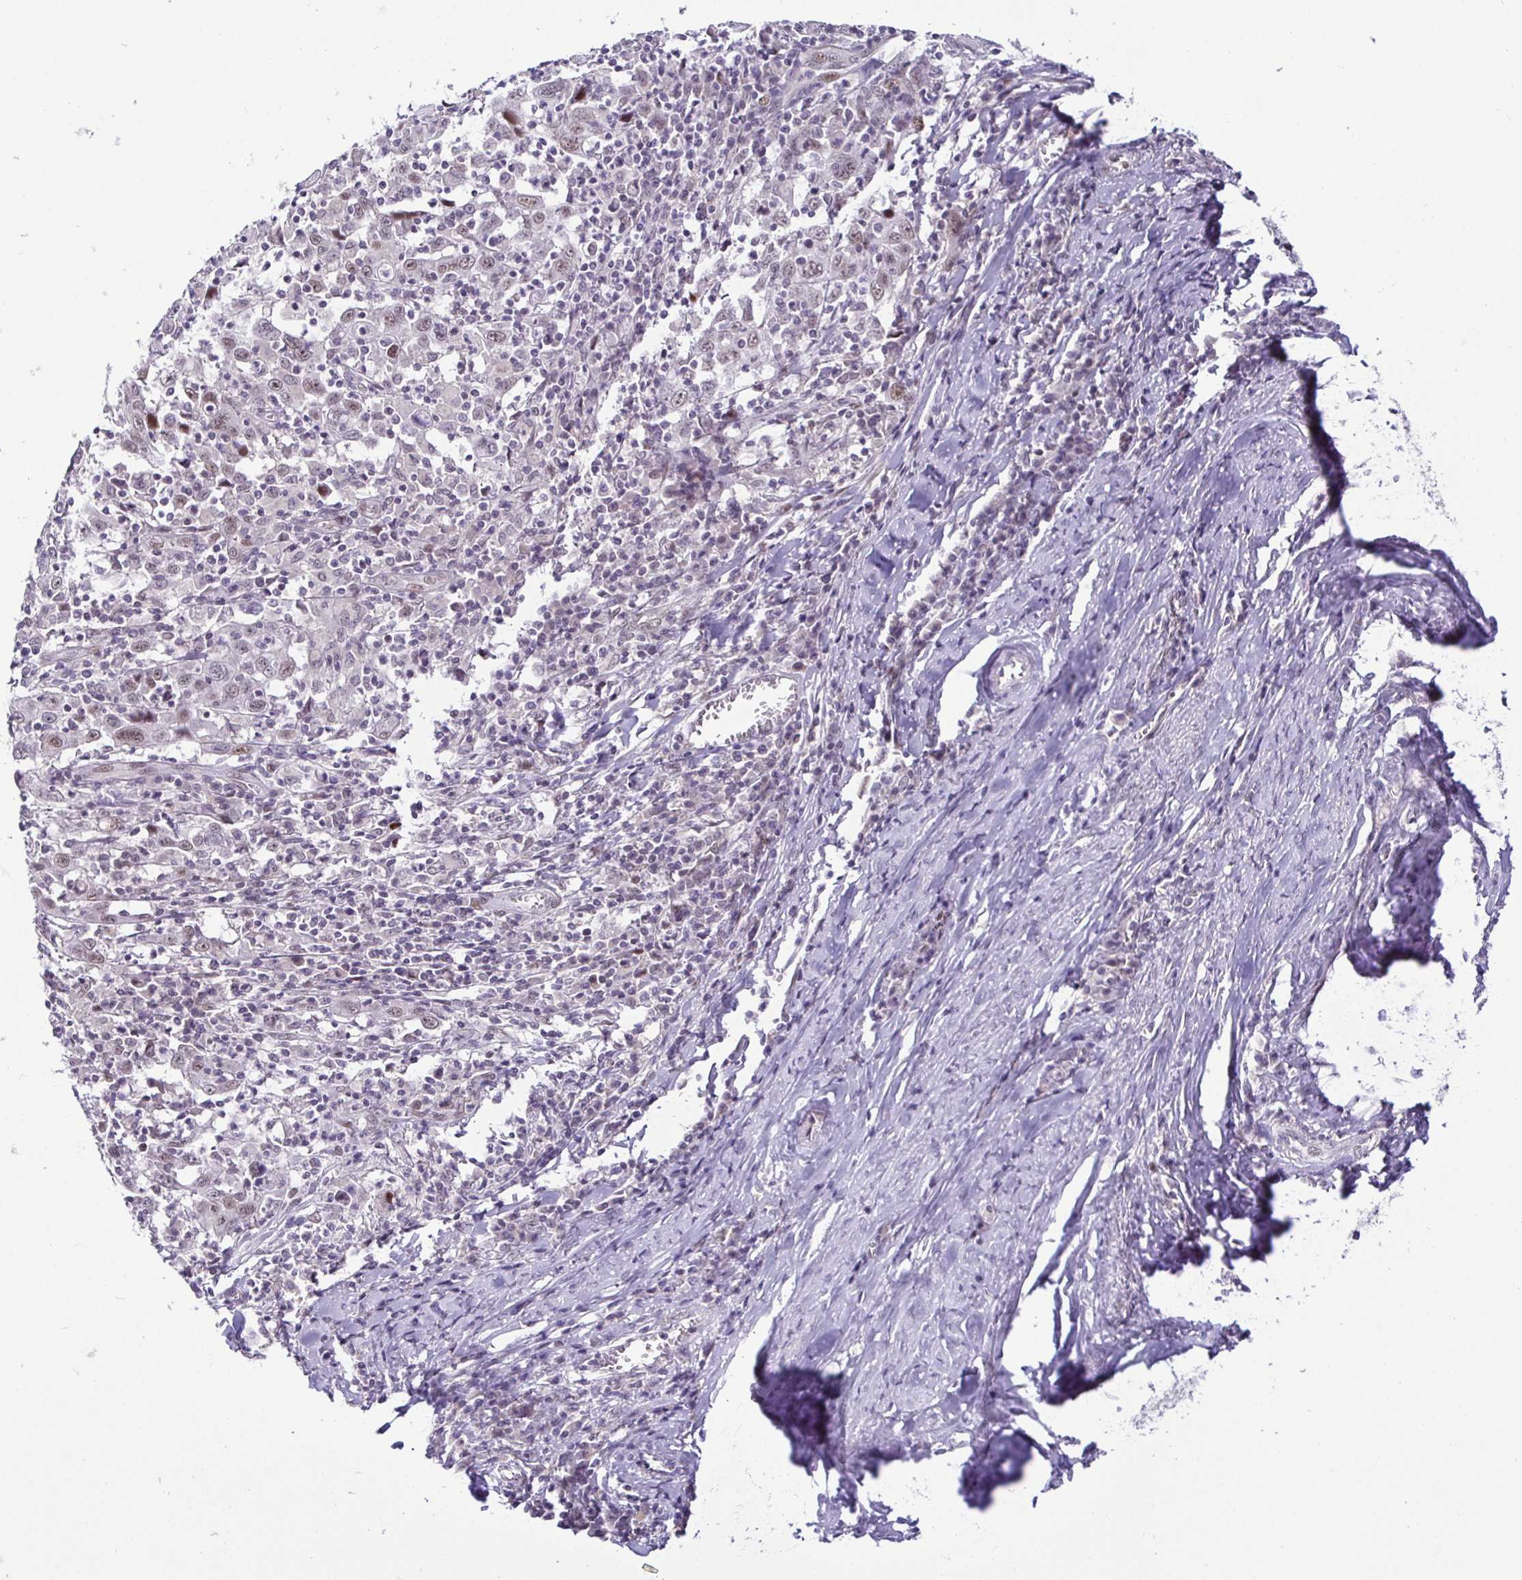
{"staining": {"intensity": "weak", "quantity": ">75%", "location": "nuclear"}, "tissue": "cervical cancer", "cell_type": "Tumor cells", "image_type": "cancer", "snomed": [{"axis": "morphology", "description": "Squamous cell carcinoma, NOS"}, {"axis": "topography", "description": "Cervix"}], "caption": "This is an image of IHC staining of cervical cancer (squamous cell carcinoma), which shows weak staining in the nuclear of tumor cells.", "gene": "NUP188", "patient": {"sex": "female", "age": 46}}